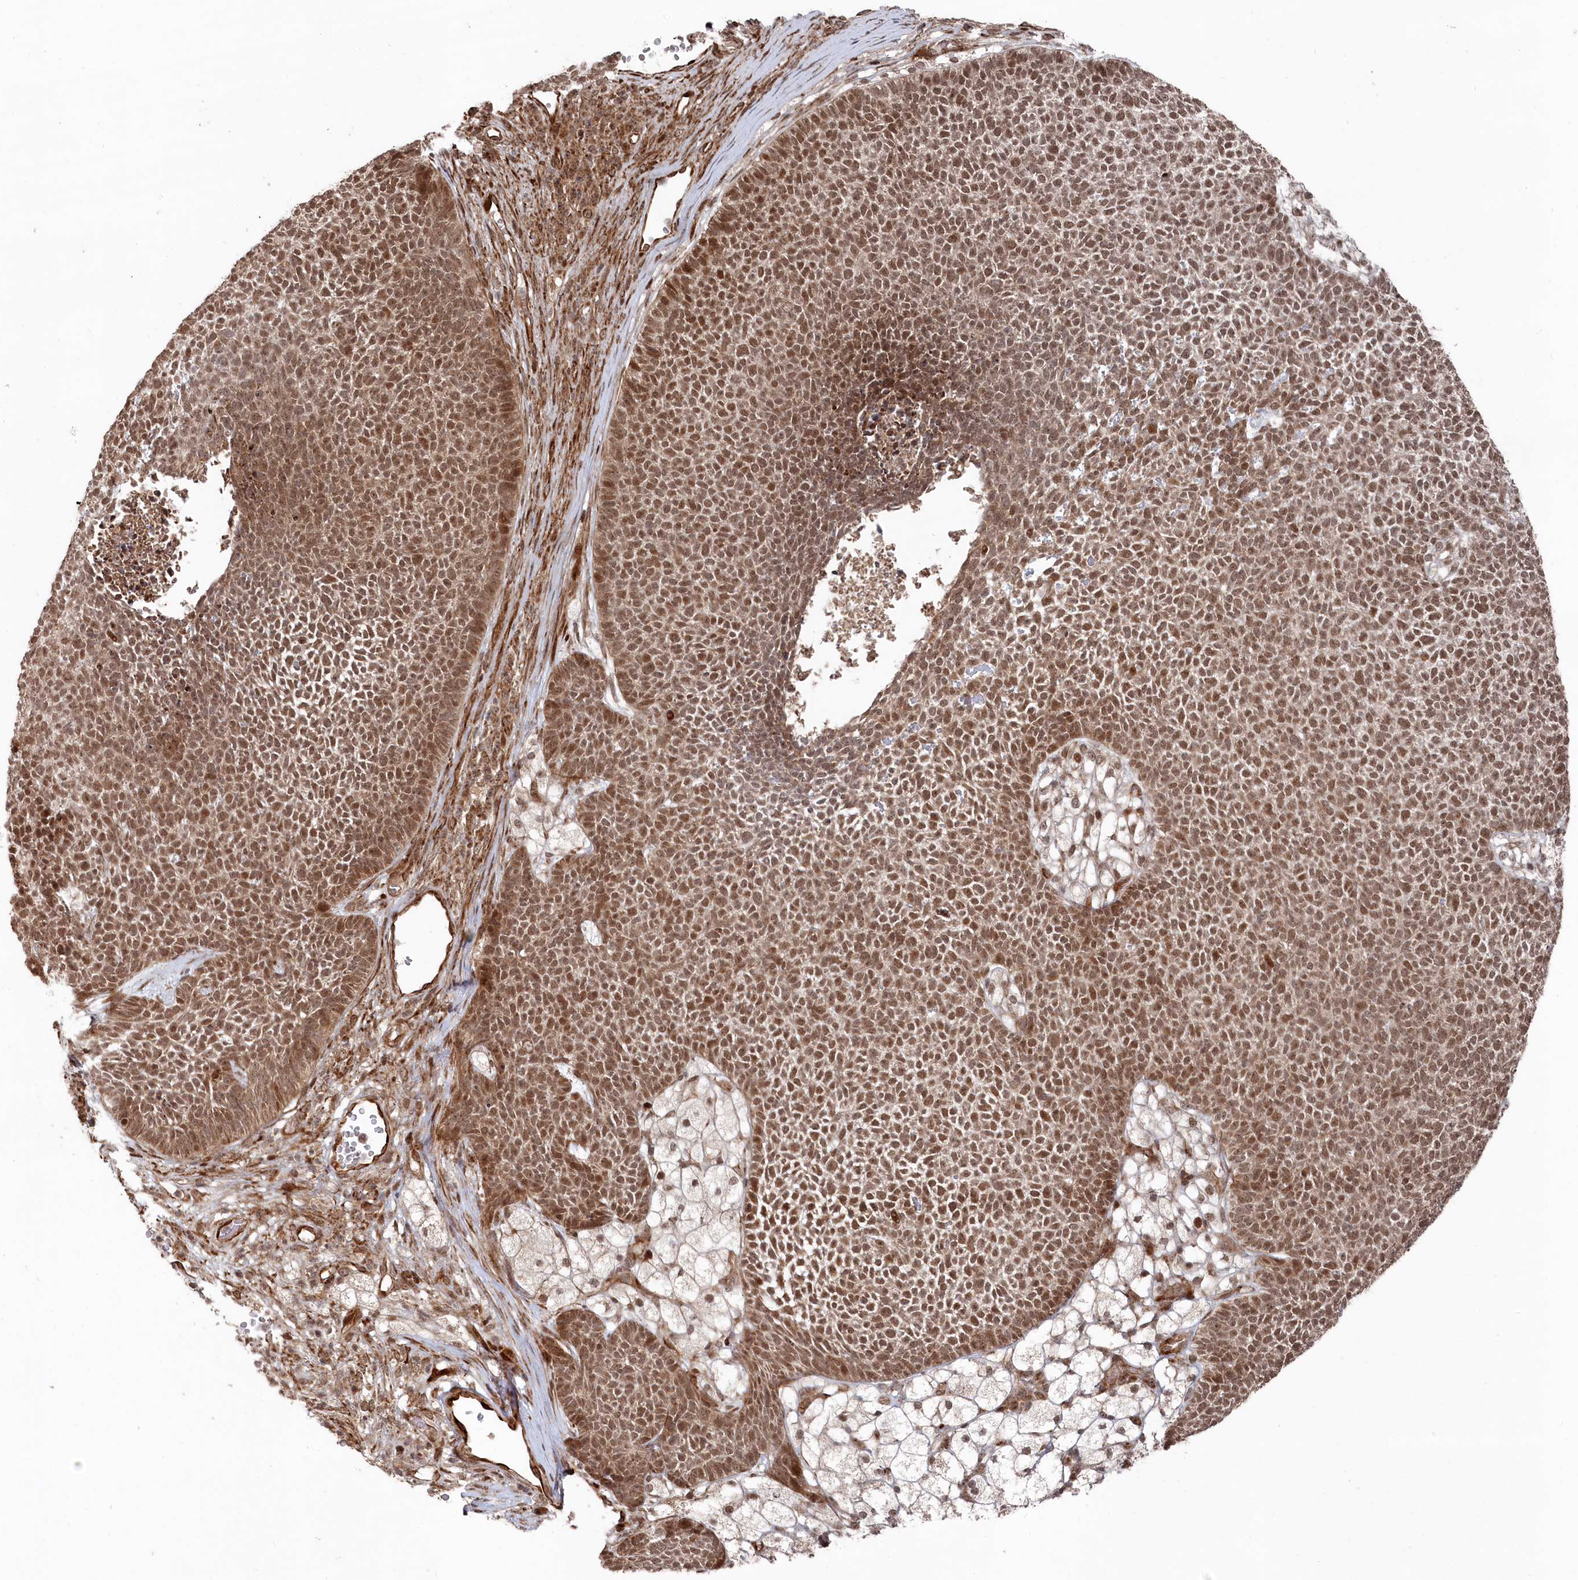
{"staining": {"intensity": "moderate", "quantity": ">75%", "location": "nuclear"}, "tissue": "skin cancer", "cell_type": "Tumor cells", "image_type": "cancer", "snomed": [{"axis": "morphology", "description": "Basal cell carcinoma"}, {"axis": "topography", "description": "Skin"}], "caption": "Immunohistochemical staining of basal cell carcinoma (skin) demonstrates moderate nuclear protein staining in about >75% of tumor cells. The staining was performed using DAB (3,3'-diaminobenzidine), with brown indicating positive protein expression. Nuclei are stained blue with hematoxylin.", "gene": "POLR3A", "patient": {"sex": "female", "age": 84}}